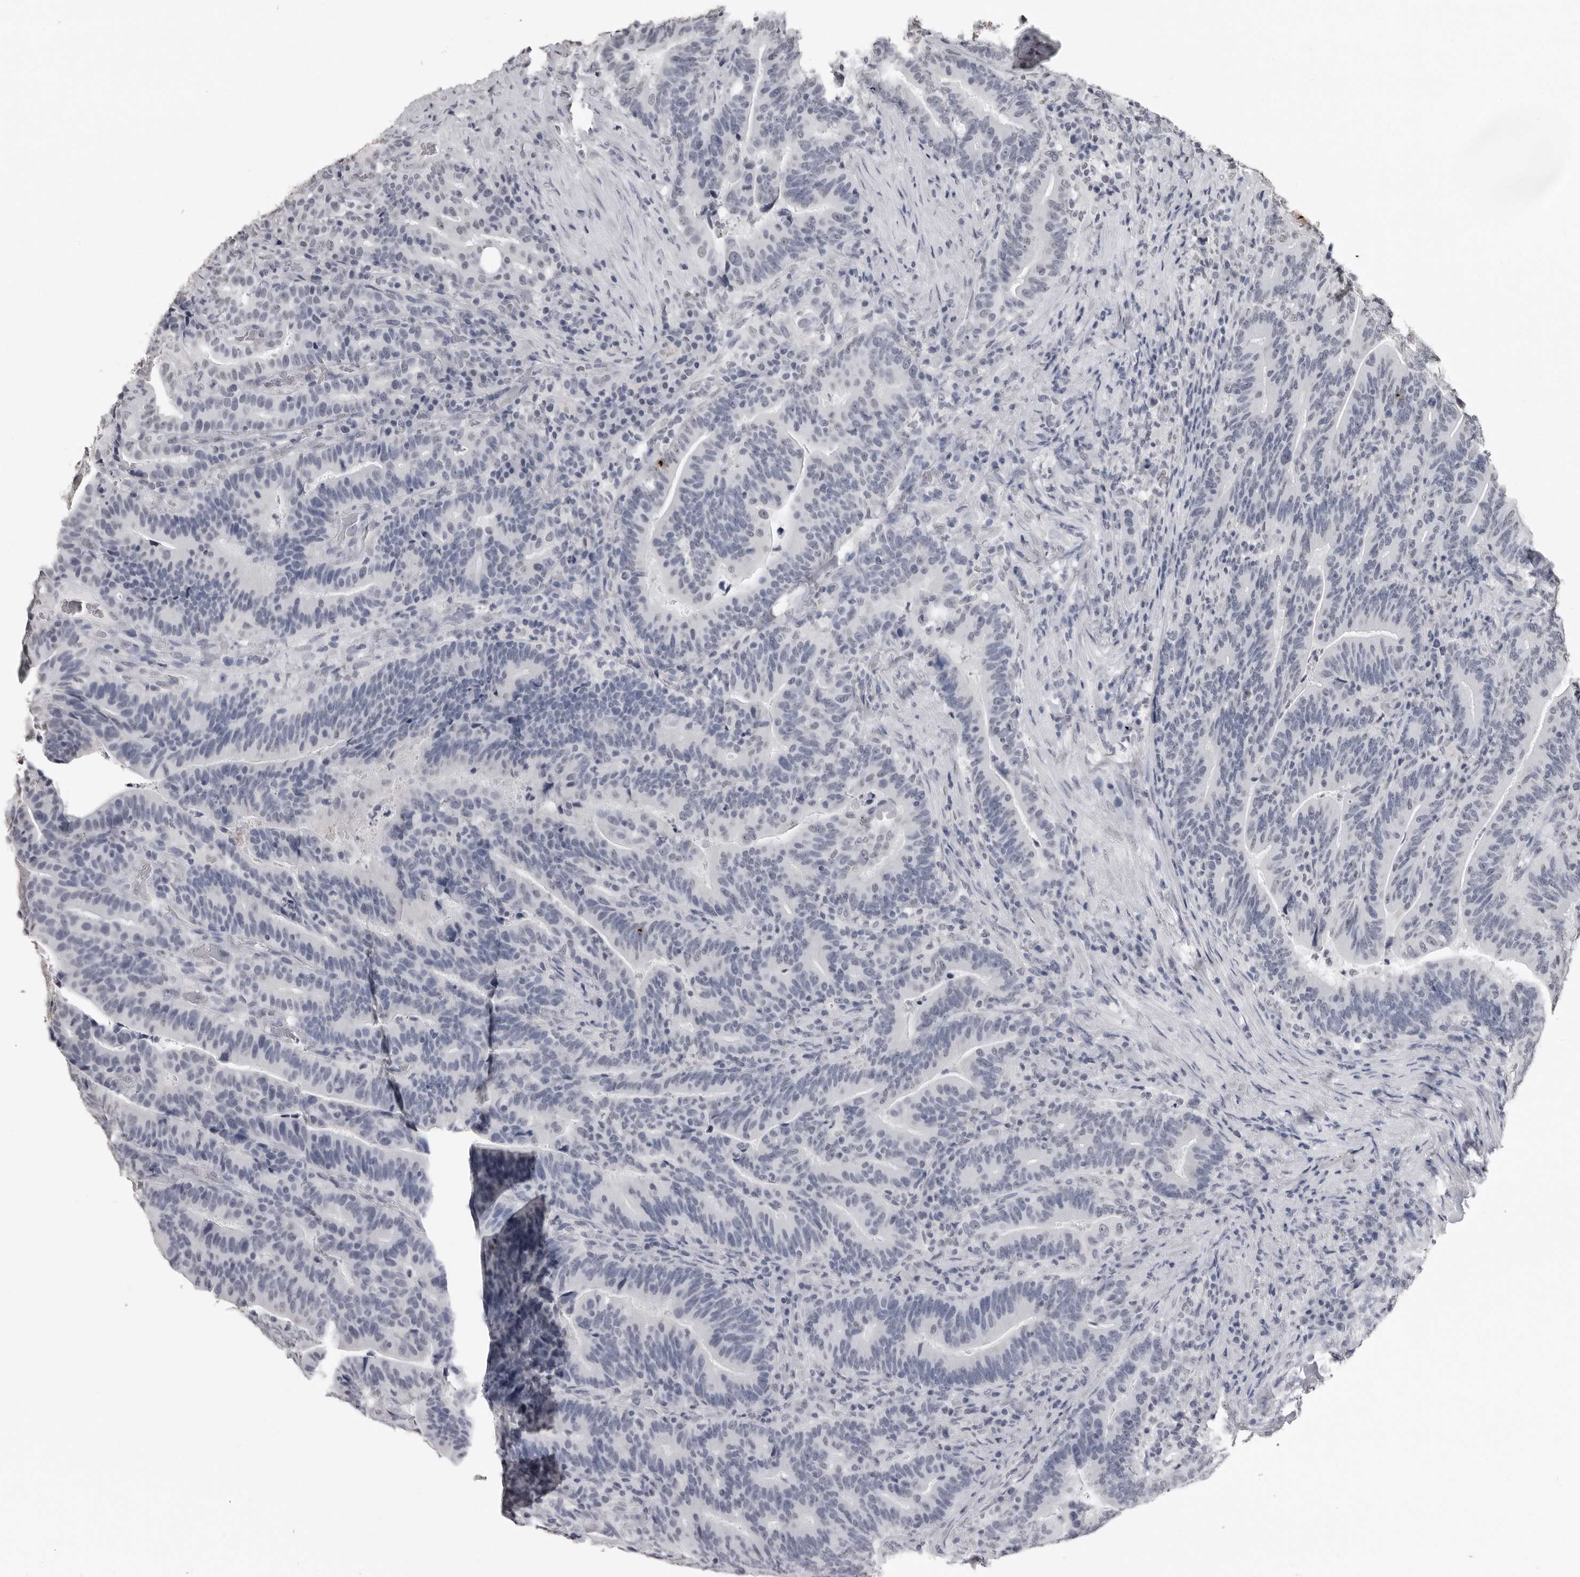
{"staining": {"intensity": "negative", "quantity": "none", "location": "none"}, "tissue": "colorectal cancer", "cell_type": "Tumor cells", "image_type": "cancer", "snomed": [{"axis": "morphology", "description": "Adenocarcinoma, NOS"}, {"axis": "topography", "description": "Colon"}], "caption": "Immunohistochemistry image of neoplastic tissue: human adenocarcinoma (colorectal) stained with DAB (3,3'-diaminobenzidine) demonstrates no significant protein staining in tumor cells.", "gene": "HEPACAM", "patient": {"sex": "female", "age": 66}}